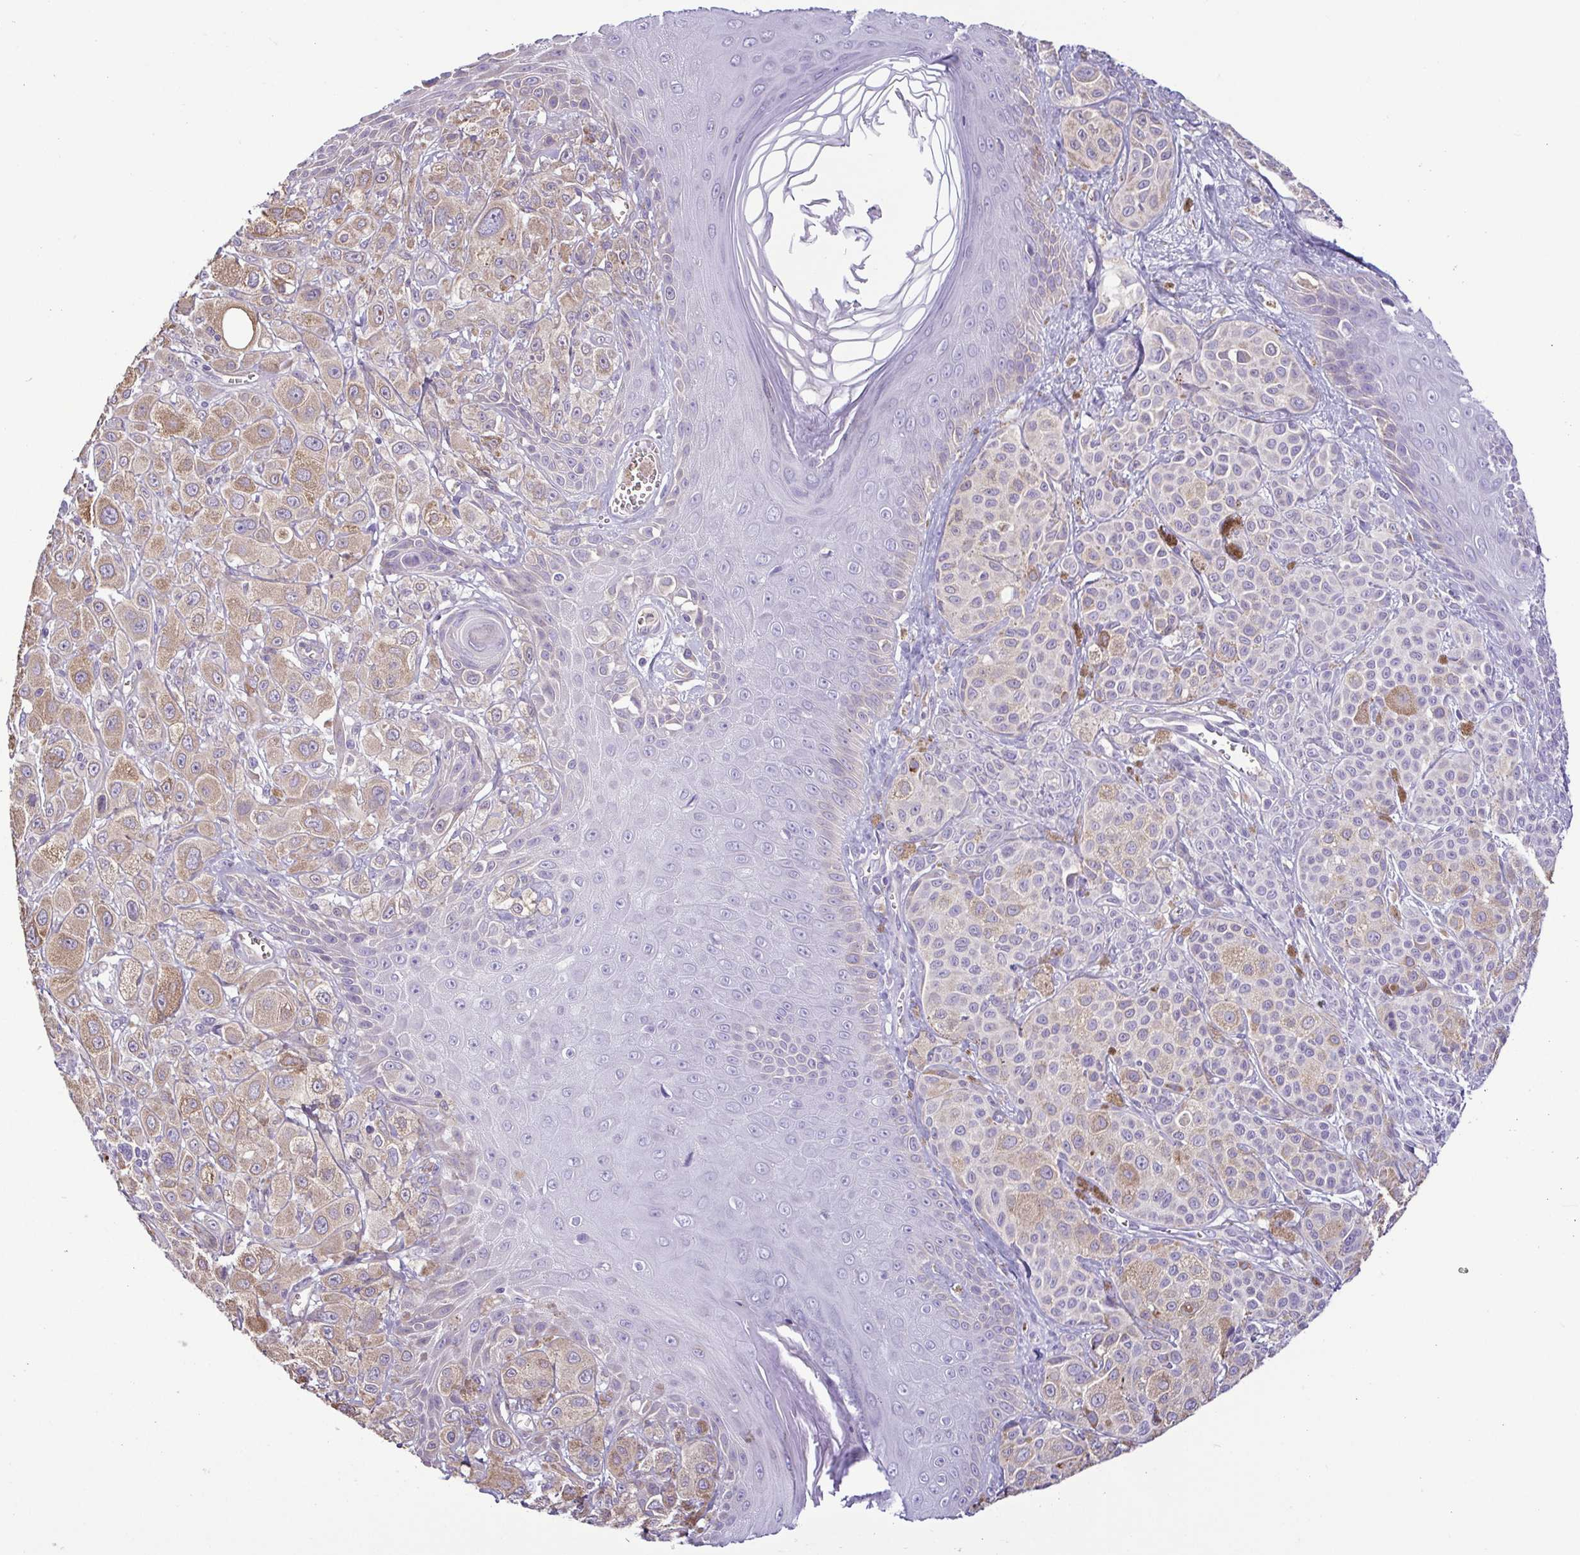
{"staining": {"intensity": "moderate", "quantity": "25%-75%", "location": "cytoplasmic/membranous"}, "tissue": "melanoma", "cell_type": "Tumor cells", "image_type": "cancer", "snomed": [{"axis": "morphology", "description": "Malignant melanoma, NOS"}, {"axis": "topography", "description": "Skin"}], "caption": "Tumor cells show medium levels of moderate cytoplasmic/membranous staining in about 25%-75% of cells in human melanoma. (IHC, brightfield microscopy, high magnification).", "gene": "MYL10", "patient": {"sex": "male", "age": 67}}